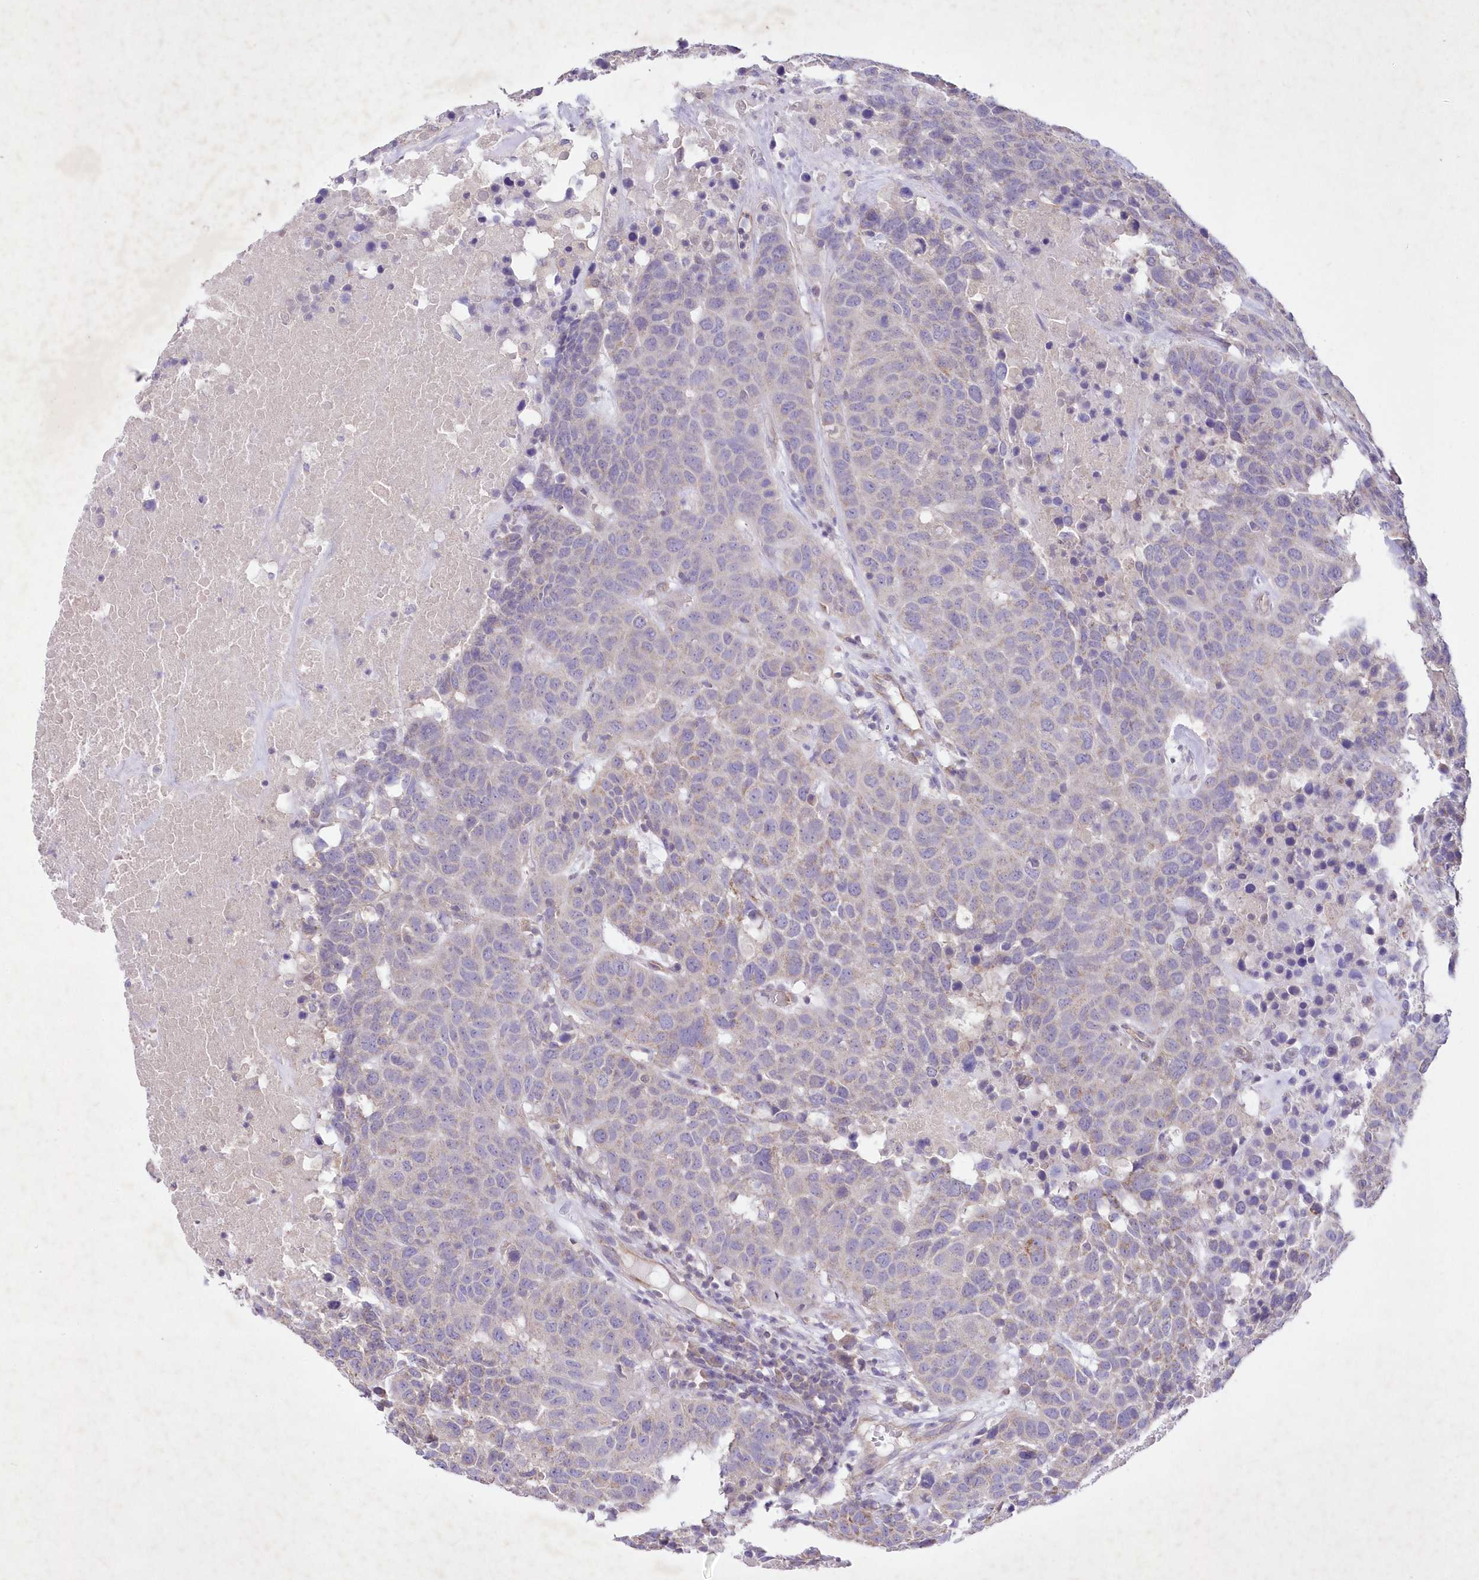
{"staining": {"intensity": "negative", "quantity": "none", "location": "none"}, "tissue": "head and neck cancer", "cell_type": "Tumor cells", "image_type": "cancer", "snomed": [{"axis": "morphology", "description": "Squamous cell carcinoma, NOS"}, {"axis": "topography", "description": "Head-Neck"}], "caption": "Squamous cell carcinoma (head and neck) was stained to show a protein in brown. There is no significant expression in tumor cells.", "gene": "ITSN2", "patient": {"sex": "male", "age": 66}}